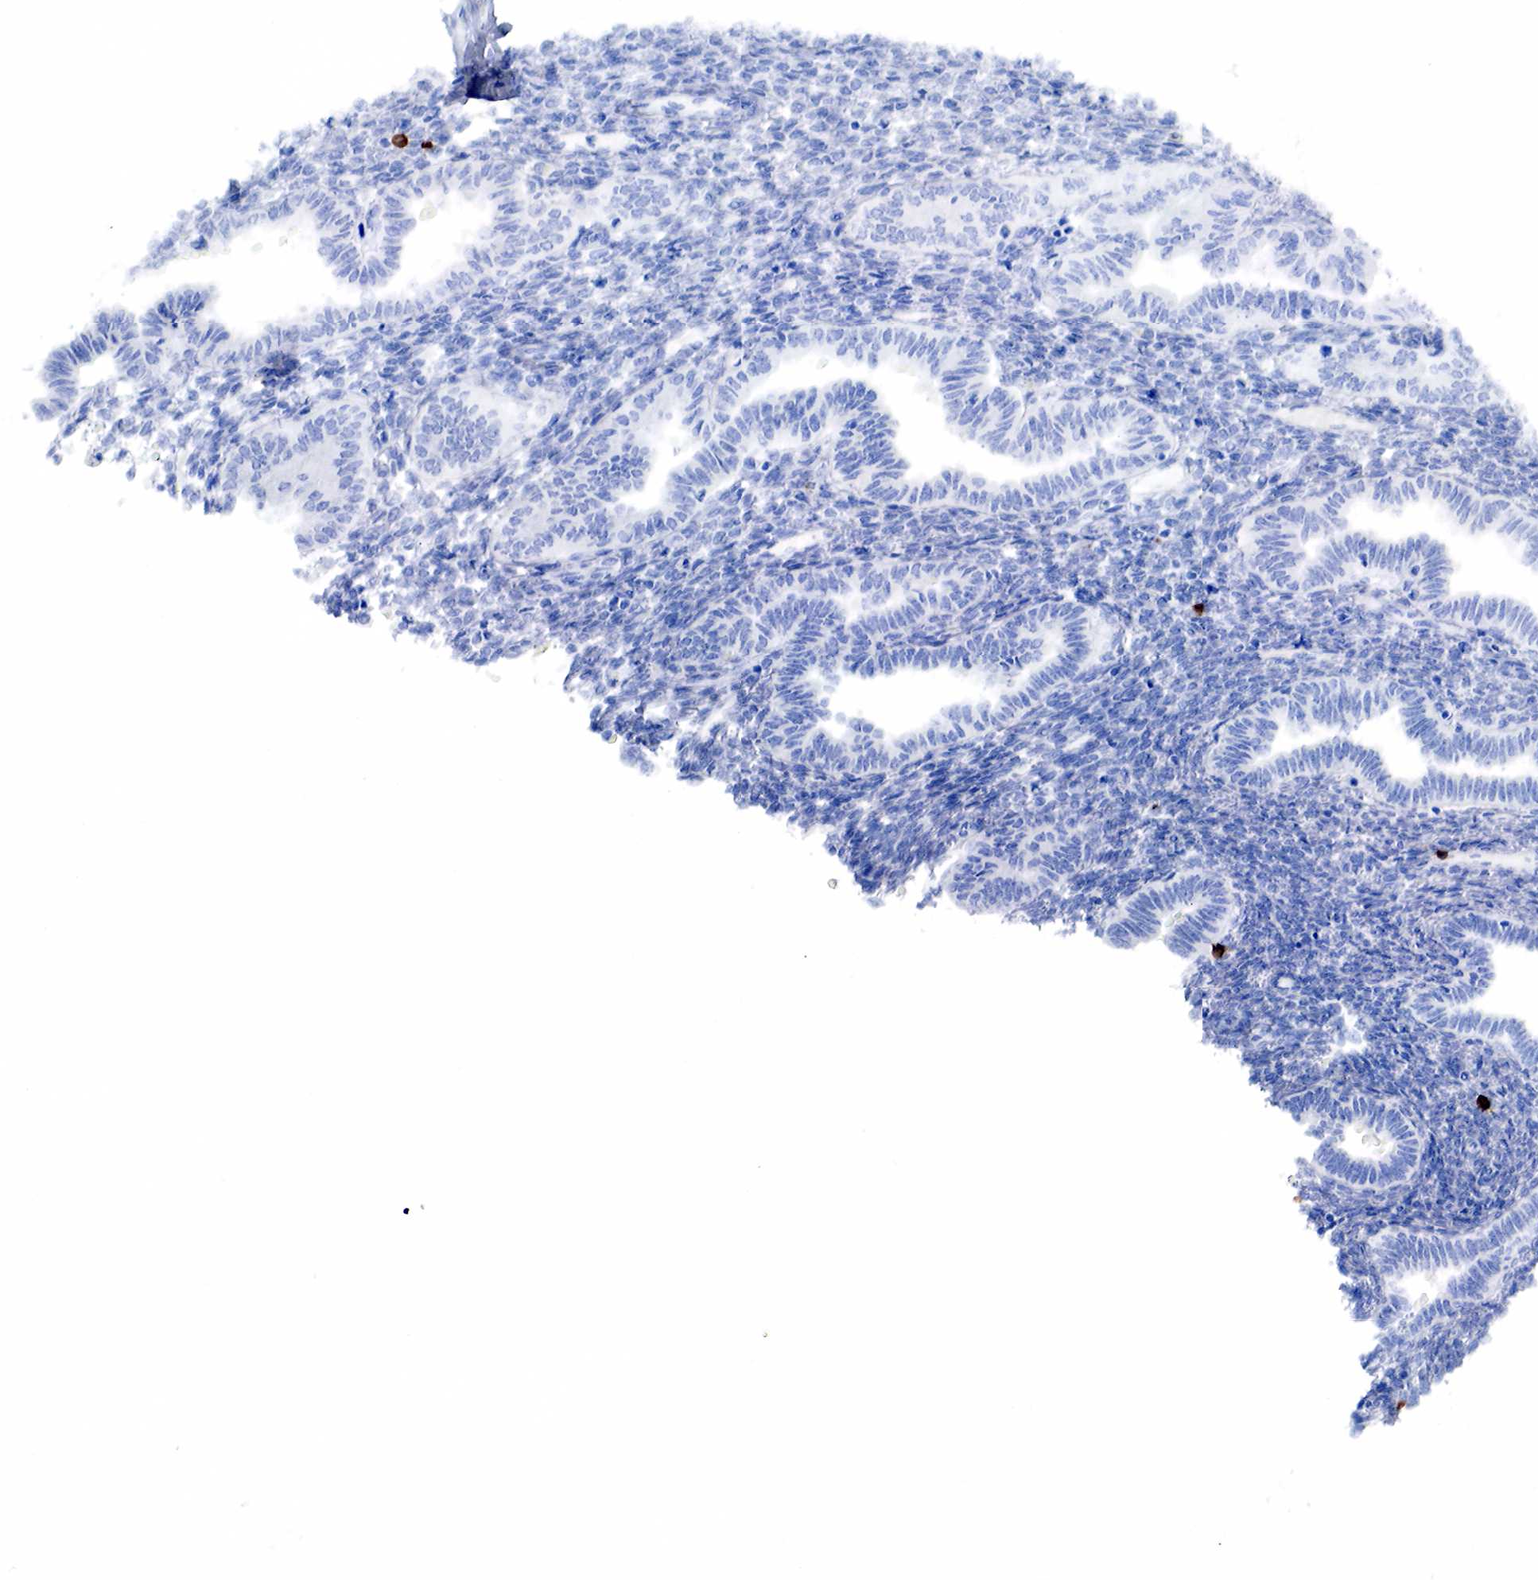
{"staining": {"intensity": "moderate", "quantity": "<25%", "location": "cytoplasmic/membranous"}, "tissue": "endometrium", "cell_type": "Cells in endometrial stroma", "image_type": "normal", "snomed": [{"axis": "morphology", "description": "Normal tissue, NOS"}, {"axis": "topography", "description": "Endometrium"}], "caption": "A micrograph showing moderate cytoplasmic/membranous staining in about <25% of cells in endometrial stroma in unremarkable endometrium, as visualized by brown immunohistochemical staining.", "gene": "CD79A", "patient": {"sex": "female", "age": 36}}